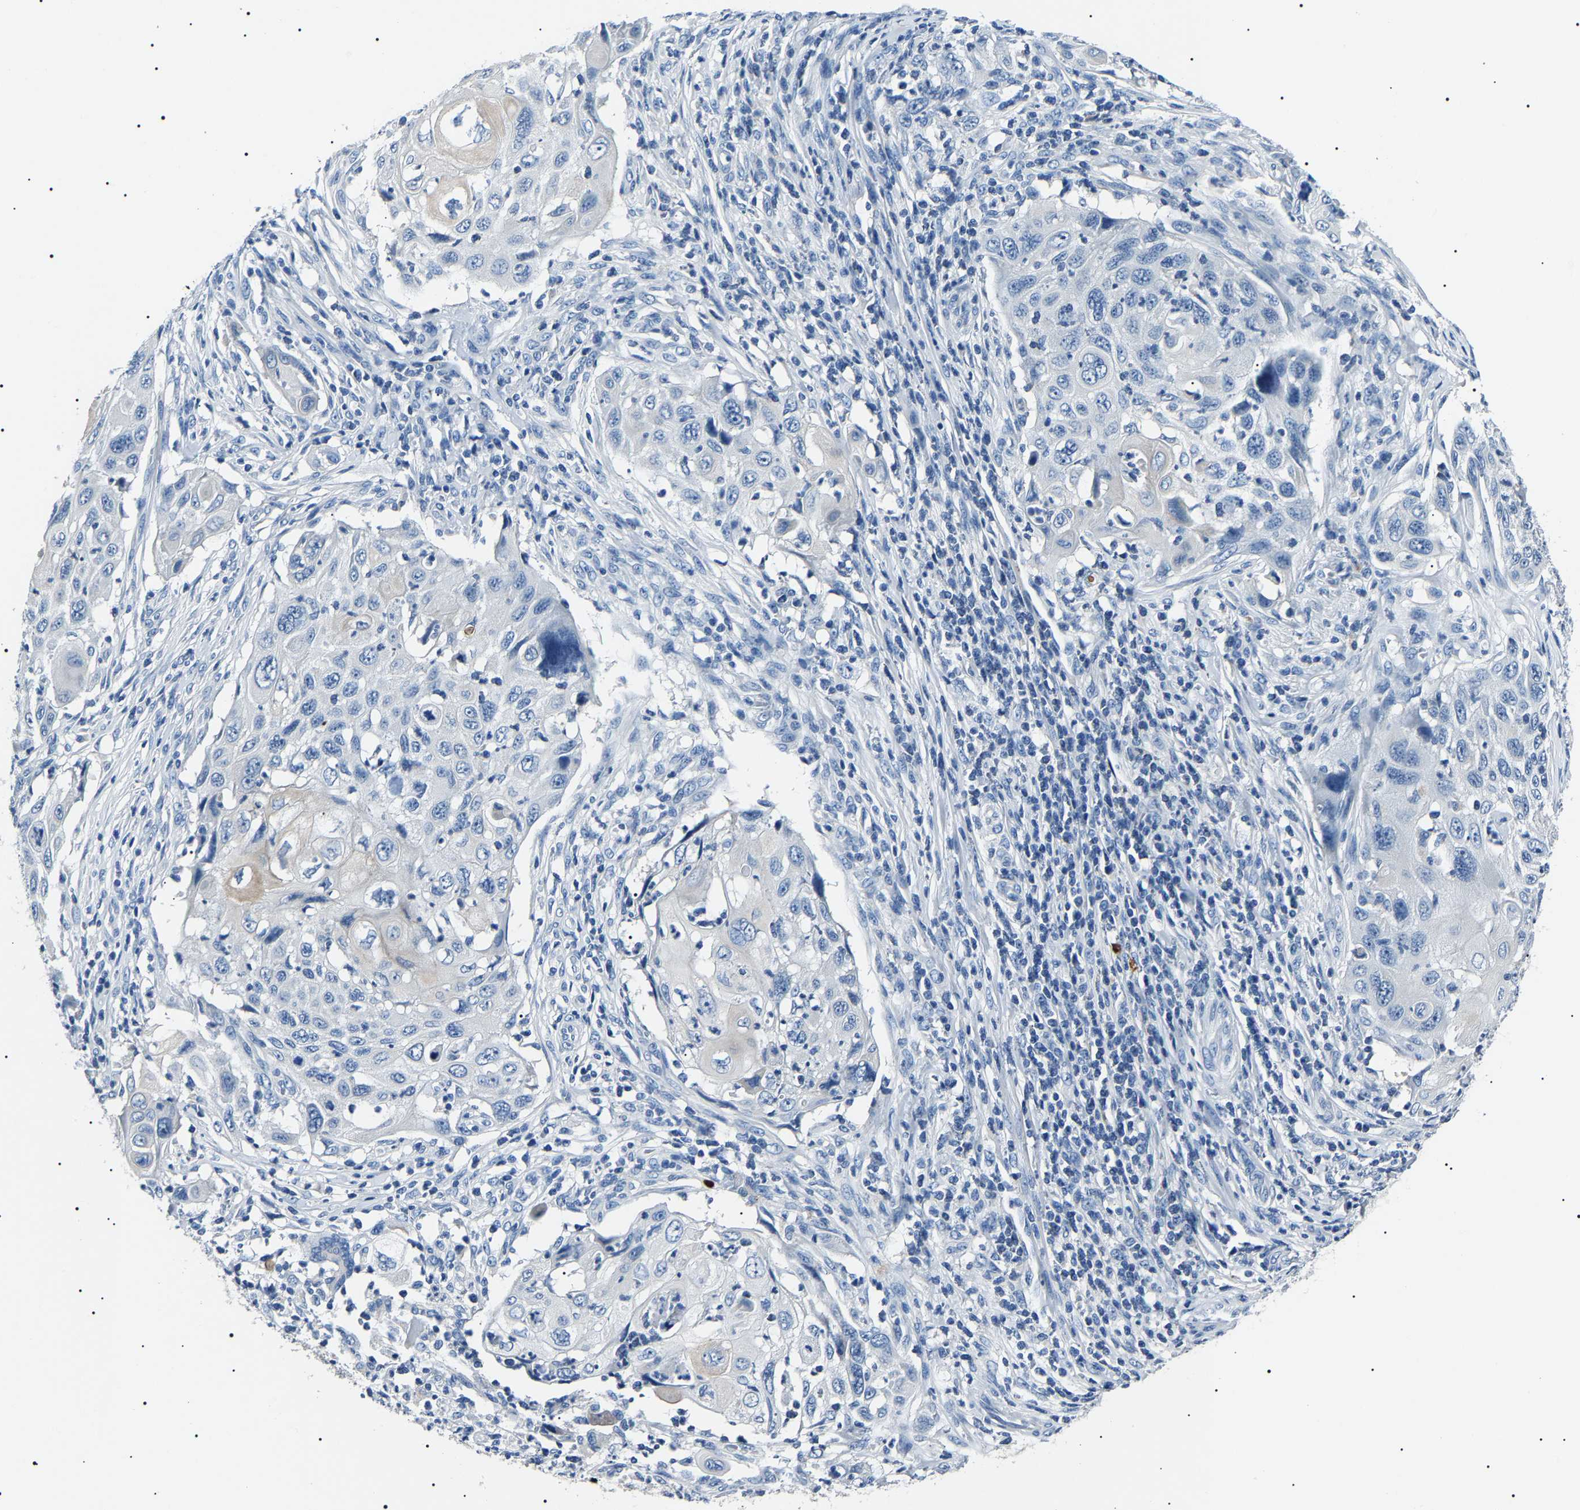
{"staining": {"intensity": "negative", "quantity": "none", "location": "none"}, "tissue": "cervical cancer", "cell_type": "Tumor cells", "image_type": "cancer", "snomed": [{"axis": "morphology", "description": "Squamous cell carcinoma, NOS"}, {"axis": "topography", "description": "Cervix"}], "caption": "Immunohistochemistry image of cervical cancer stained for a protein (brown), which demonstrates no expression in tumor cells. Brightfield microscopy of immunohistochemistry stained with DAB (brown) and hematoxylin (blue), captured at high magnification.", "gene": "KLK15", "patient": {"sex": "female", "age": 70}}